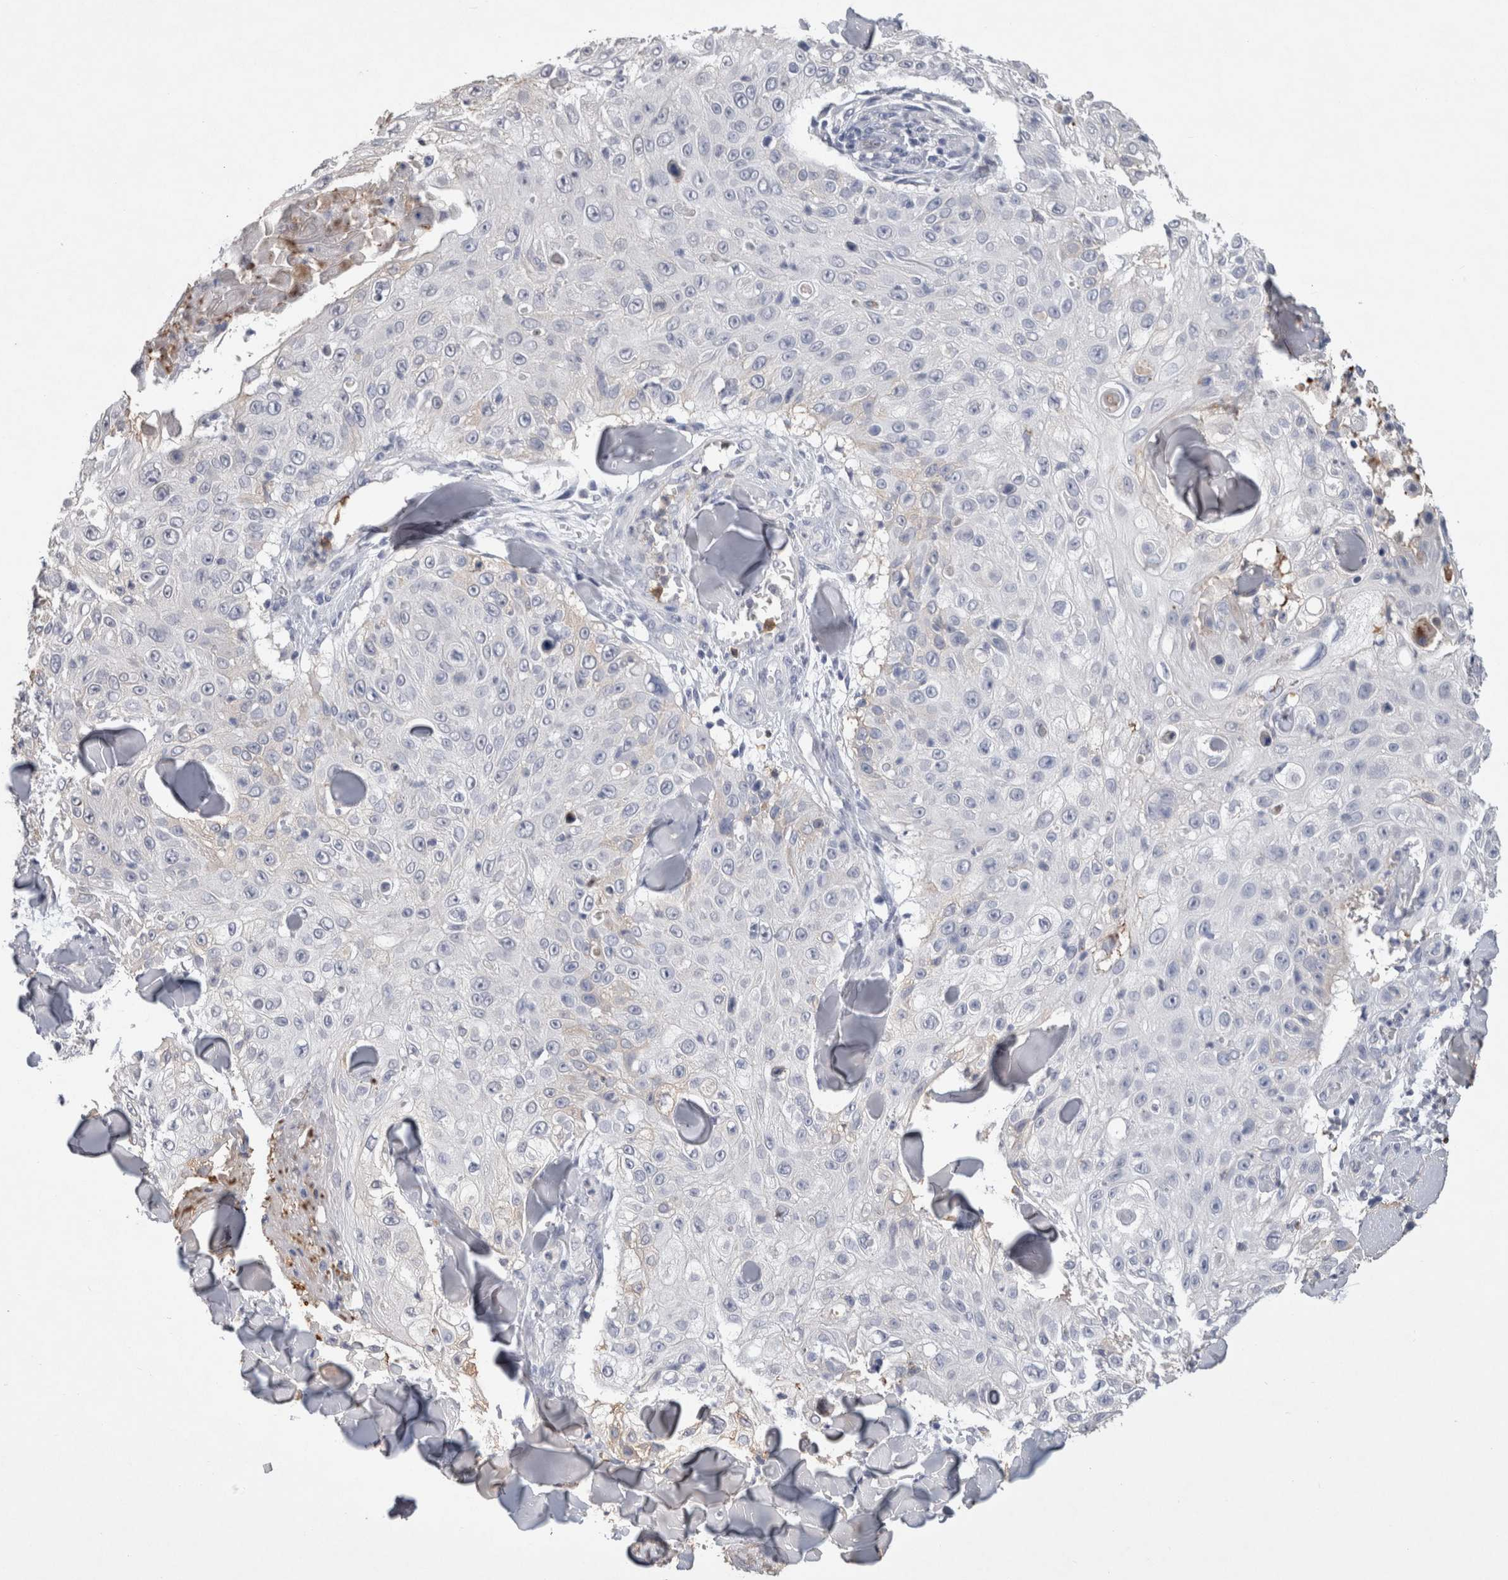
{"staining": {"intensity": "negative", "quantity": "none", "location": "none"}, "tissue": "skin cancer", "cell_type": "Tumor cells", "image_type": "cancer", "snomed": [{"axis": "morphology", "description": "Squamous cell carcinoma, NOS"}, {"axis": "topography", "description": "Skin"}], "caption": "Immunohistochemistry of skin squamous cell carcinoma exhibits no positivity in tumor cells.", "gene": "FABP7", "patient": {"sex": "male", "age": 86}}